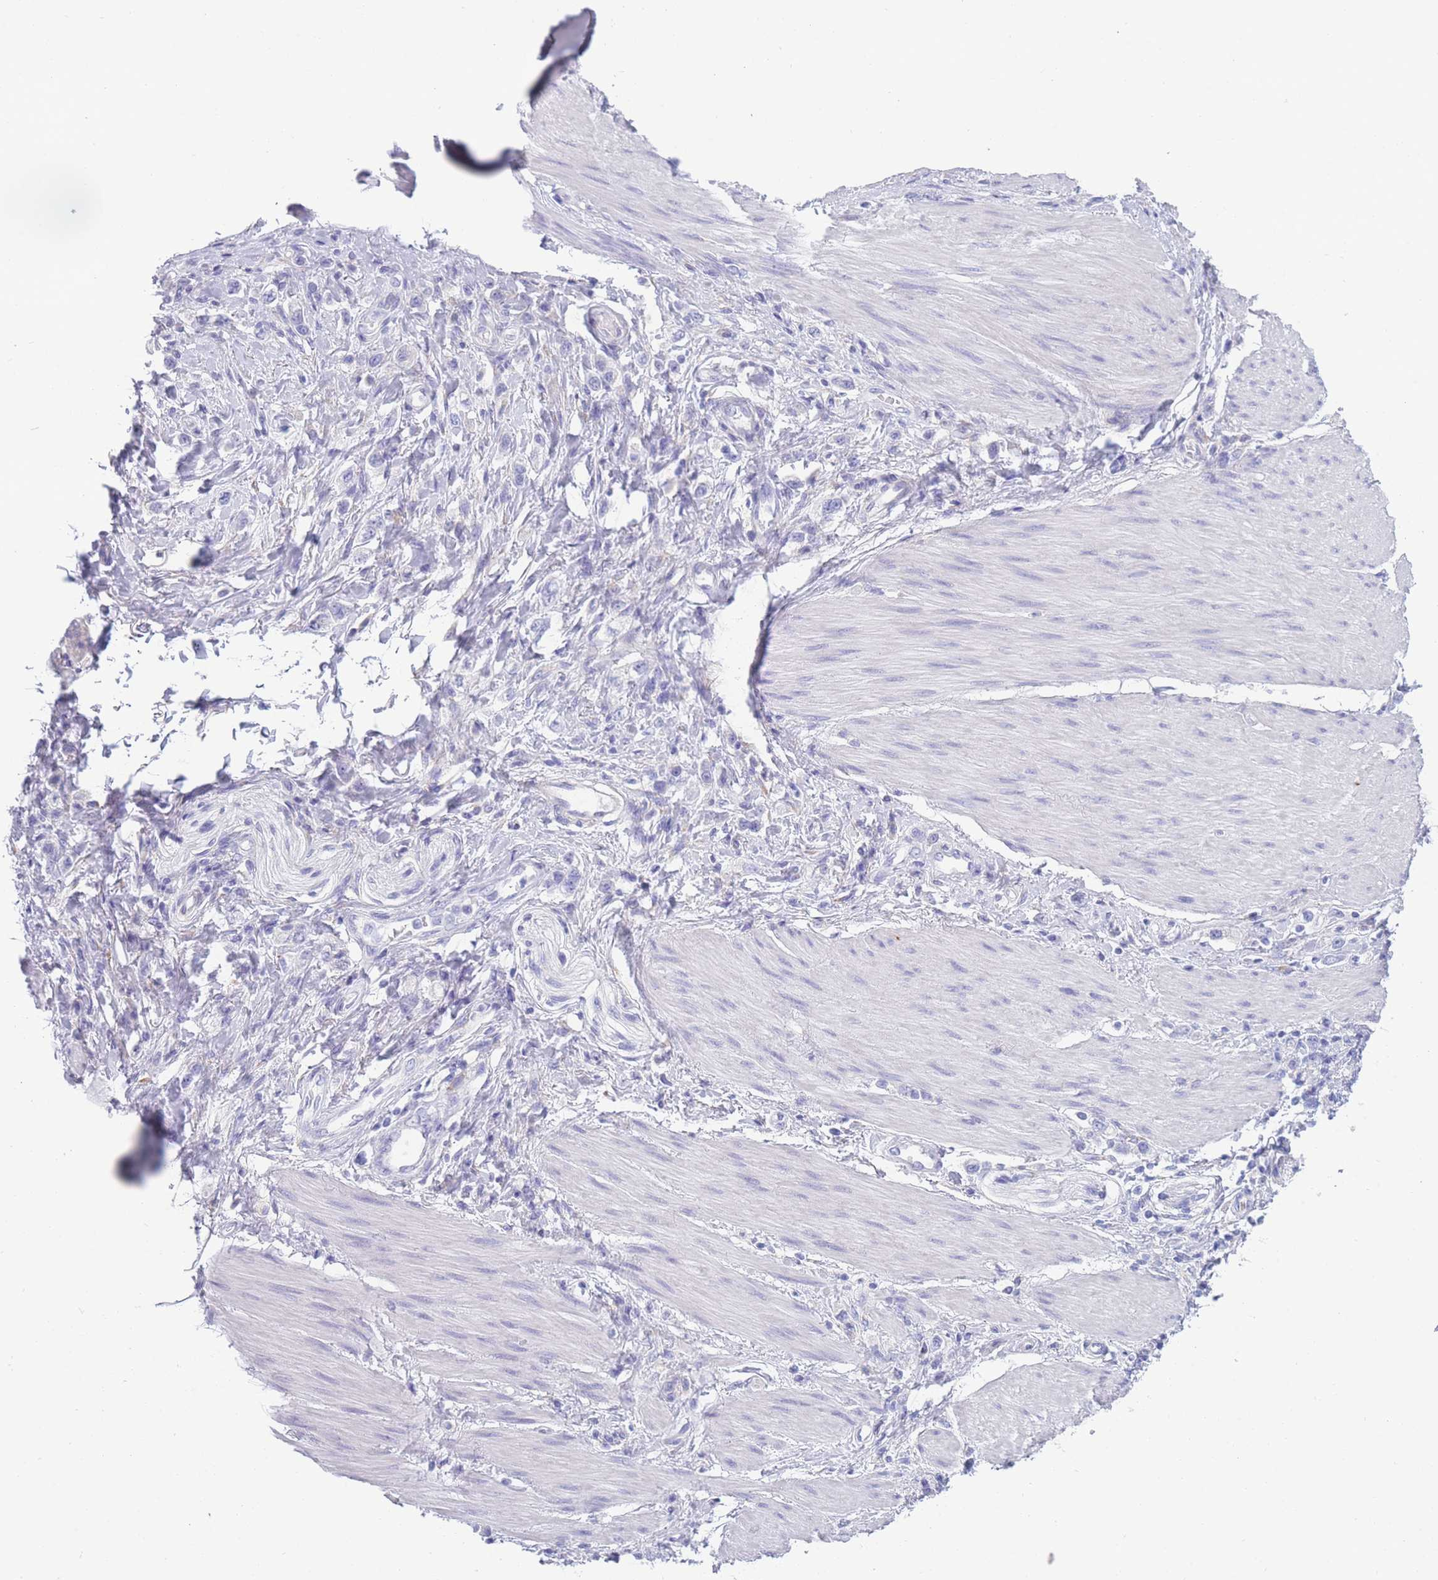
{"staining": {"intensity": "negative", "quantity": "none", "location": "none"}, "tissue": "stomach cancer", "cell_type": "Tumor cells", "image_type": "cancer", "snomed": [{"axis": "morphology", "description": "Adenocarcinoma, NOS"}, {"axis": "topography", "description": "Stomach"}], "caption": "An immunohistochemistry micrograph of stomach cancer (adenocarcinoma) is shown. There is no staining in tumor cells of stomach cancer (adenocarcinoma).", "gene": "XKR8", "patient": {"sex": "female", "age": 65}}